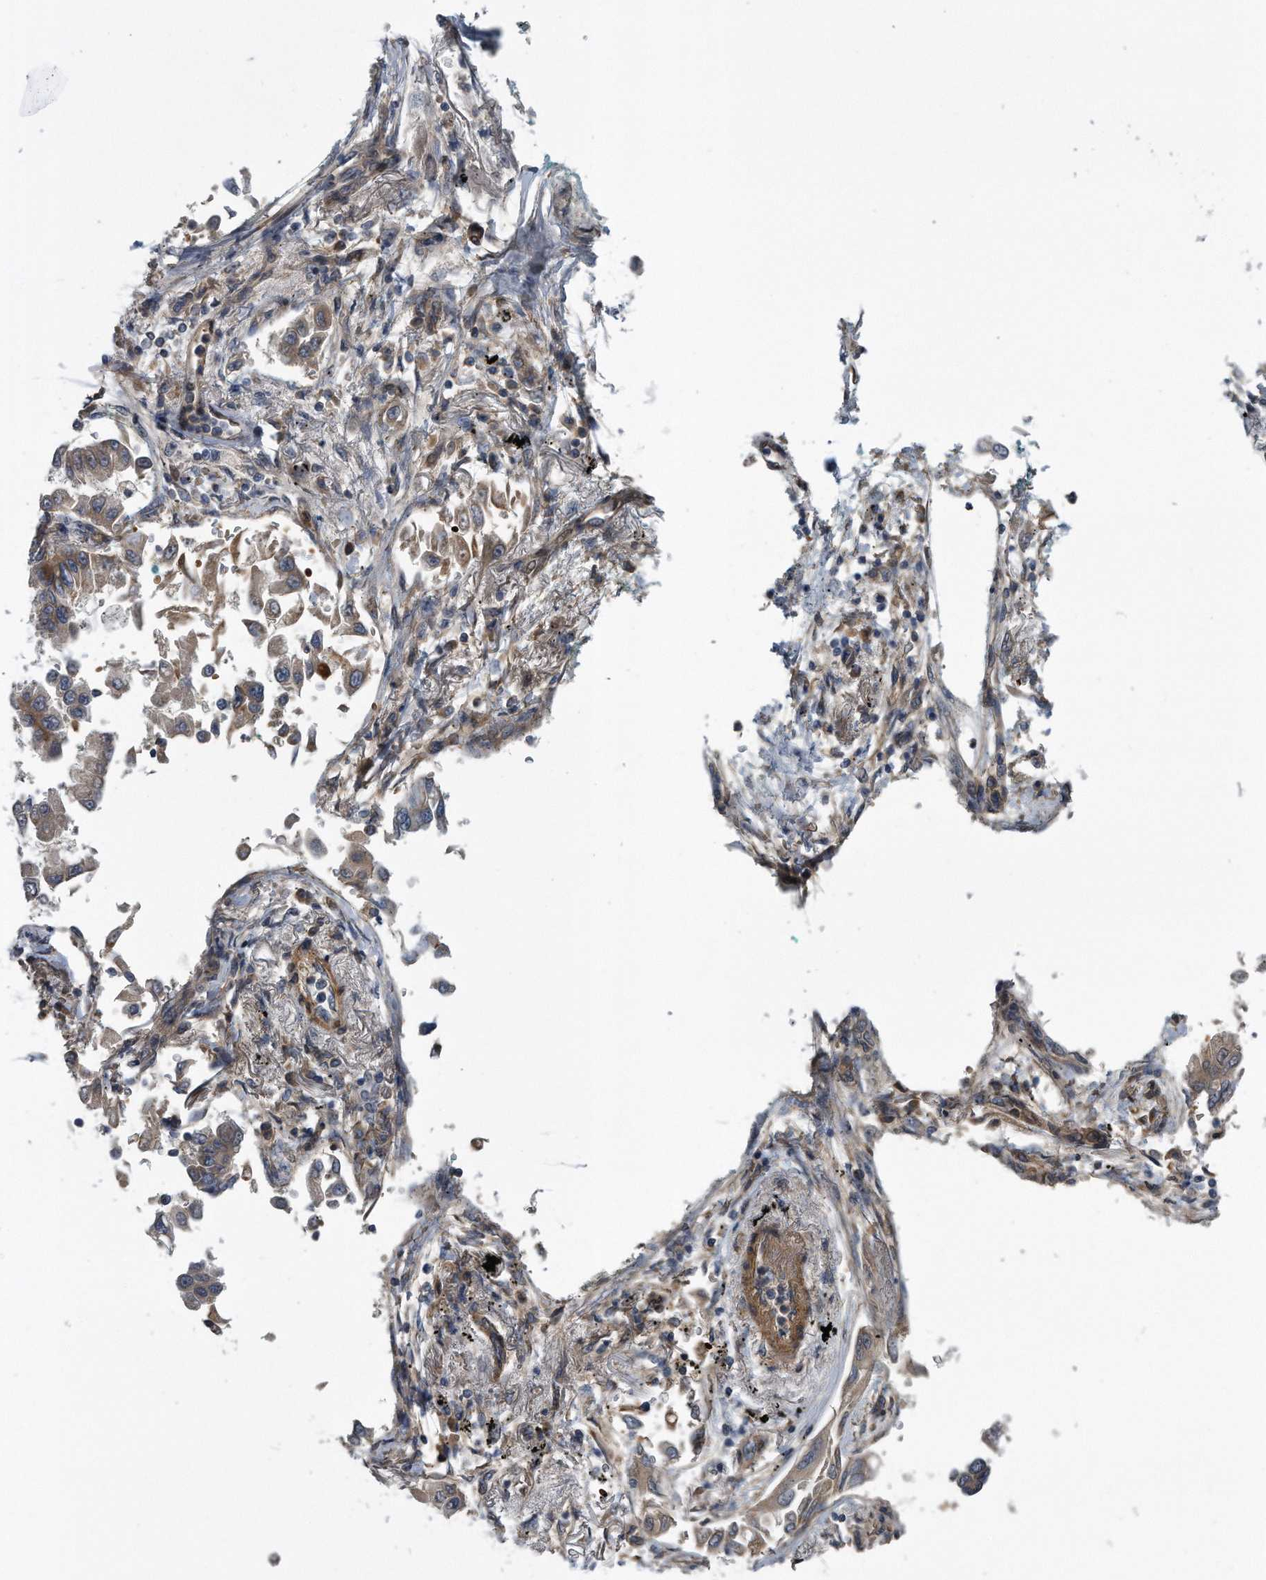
{"staining": {"intensity": "weak", "quantity": ">75%", "location": "cytoplasmic/membranous"}, "tissue": "lung cancer", "cell_type": "Tumor cells", "image_type": "cancer", "snomed": [{"axis": "morphology", "description": "Adenocarcinoma, NOS"}, {"axis": "topography", "description": "Lung"}], "caption": "An immunohistochemistry micrograph of tumor tissue is shown. Protein staining in brown labels weak cytoplasmic/membranous positivity in lung adenocarcinoma within tumor cells. (DAB = brown stain, brightfield microscopy at high magnification).", "gene": "ZNF79", "patient": {"sex": "female", "age": 67}}